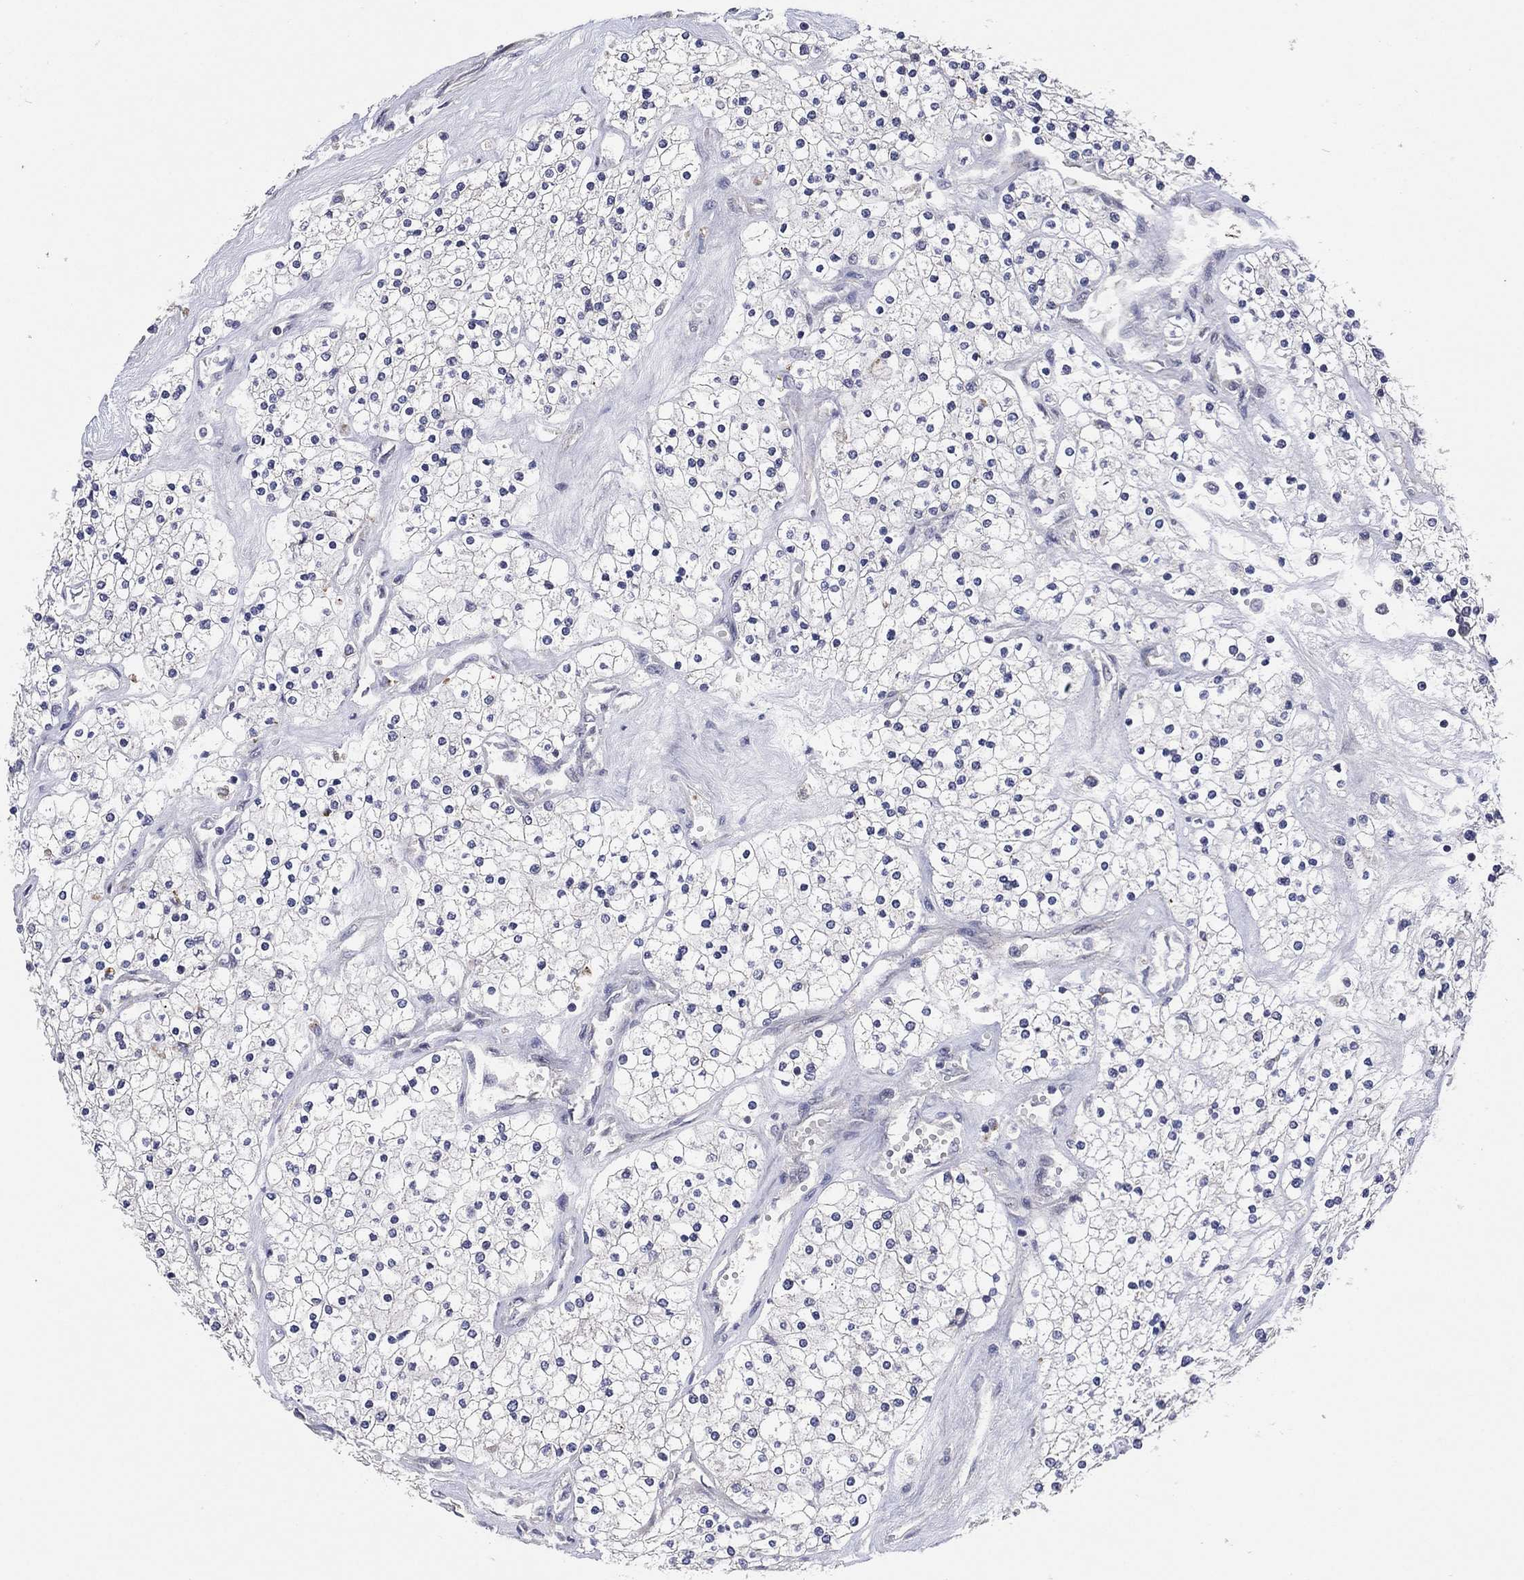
{"staining": {"intensity": "negative", "quantity": "none", "location": "none"}, "tissue": "renal cancer", "cell_type": "Tumor cells", "image_type": "cancer", "snomed": [{"axis": "morphology", "description": "Adenocarcinoma, NOS"}, {"axis": "topography", "description": "Kidney"}], "caption": "IHC histopathology image of neoplastic tissue: renal cancer (adenocarcinoma) stained with DAB (3,3'-diaminobenzidine) reveals no significant protein expression in tumor cells.", "gene": "SELENOO", "patient": {"sex": "male", "age": 80}}